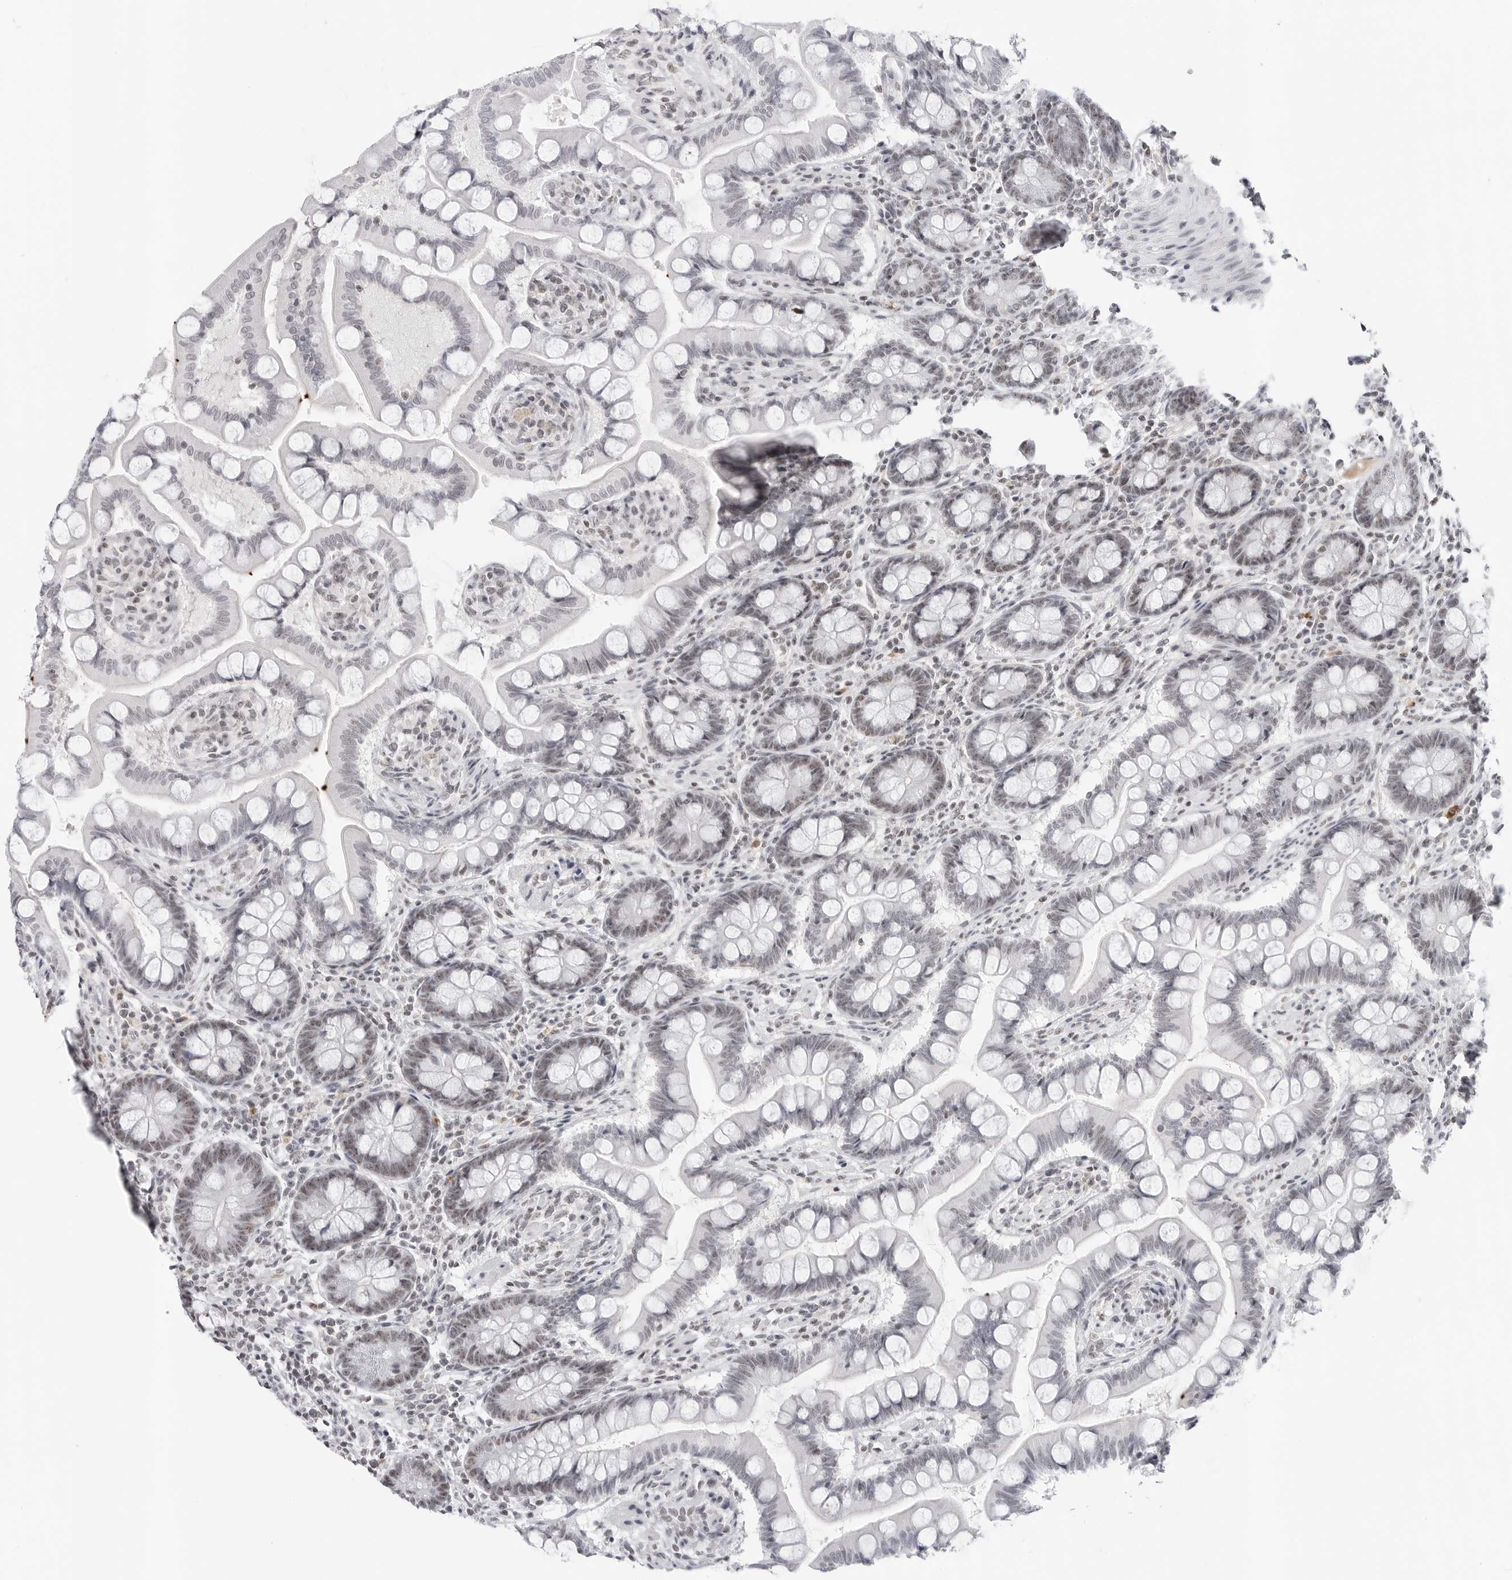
{"staining": {"intensity": "weak", "quantity": "25%-75%", "location": "nuclear"}, "tissue": "small intestine", "cell_type": "Glandular cells", "image_type": "normal", "snomed": [{"axis": "morphology", "description": "Normal tissue, NOS"}, {"axis": "topography", "description": "Small intestine"}], "caption": "A brown stain shows weak nuclear positivity of a protein in glandular cells of normal human small intestine.", "gene": "WRAP53", "patient": {"sex": "male", "age": 41}}